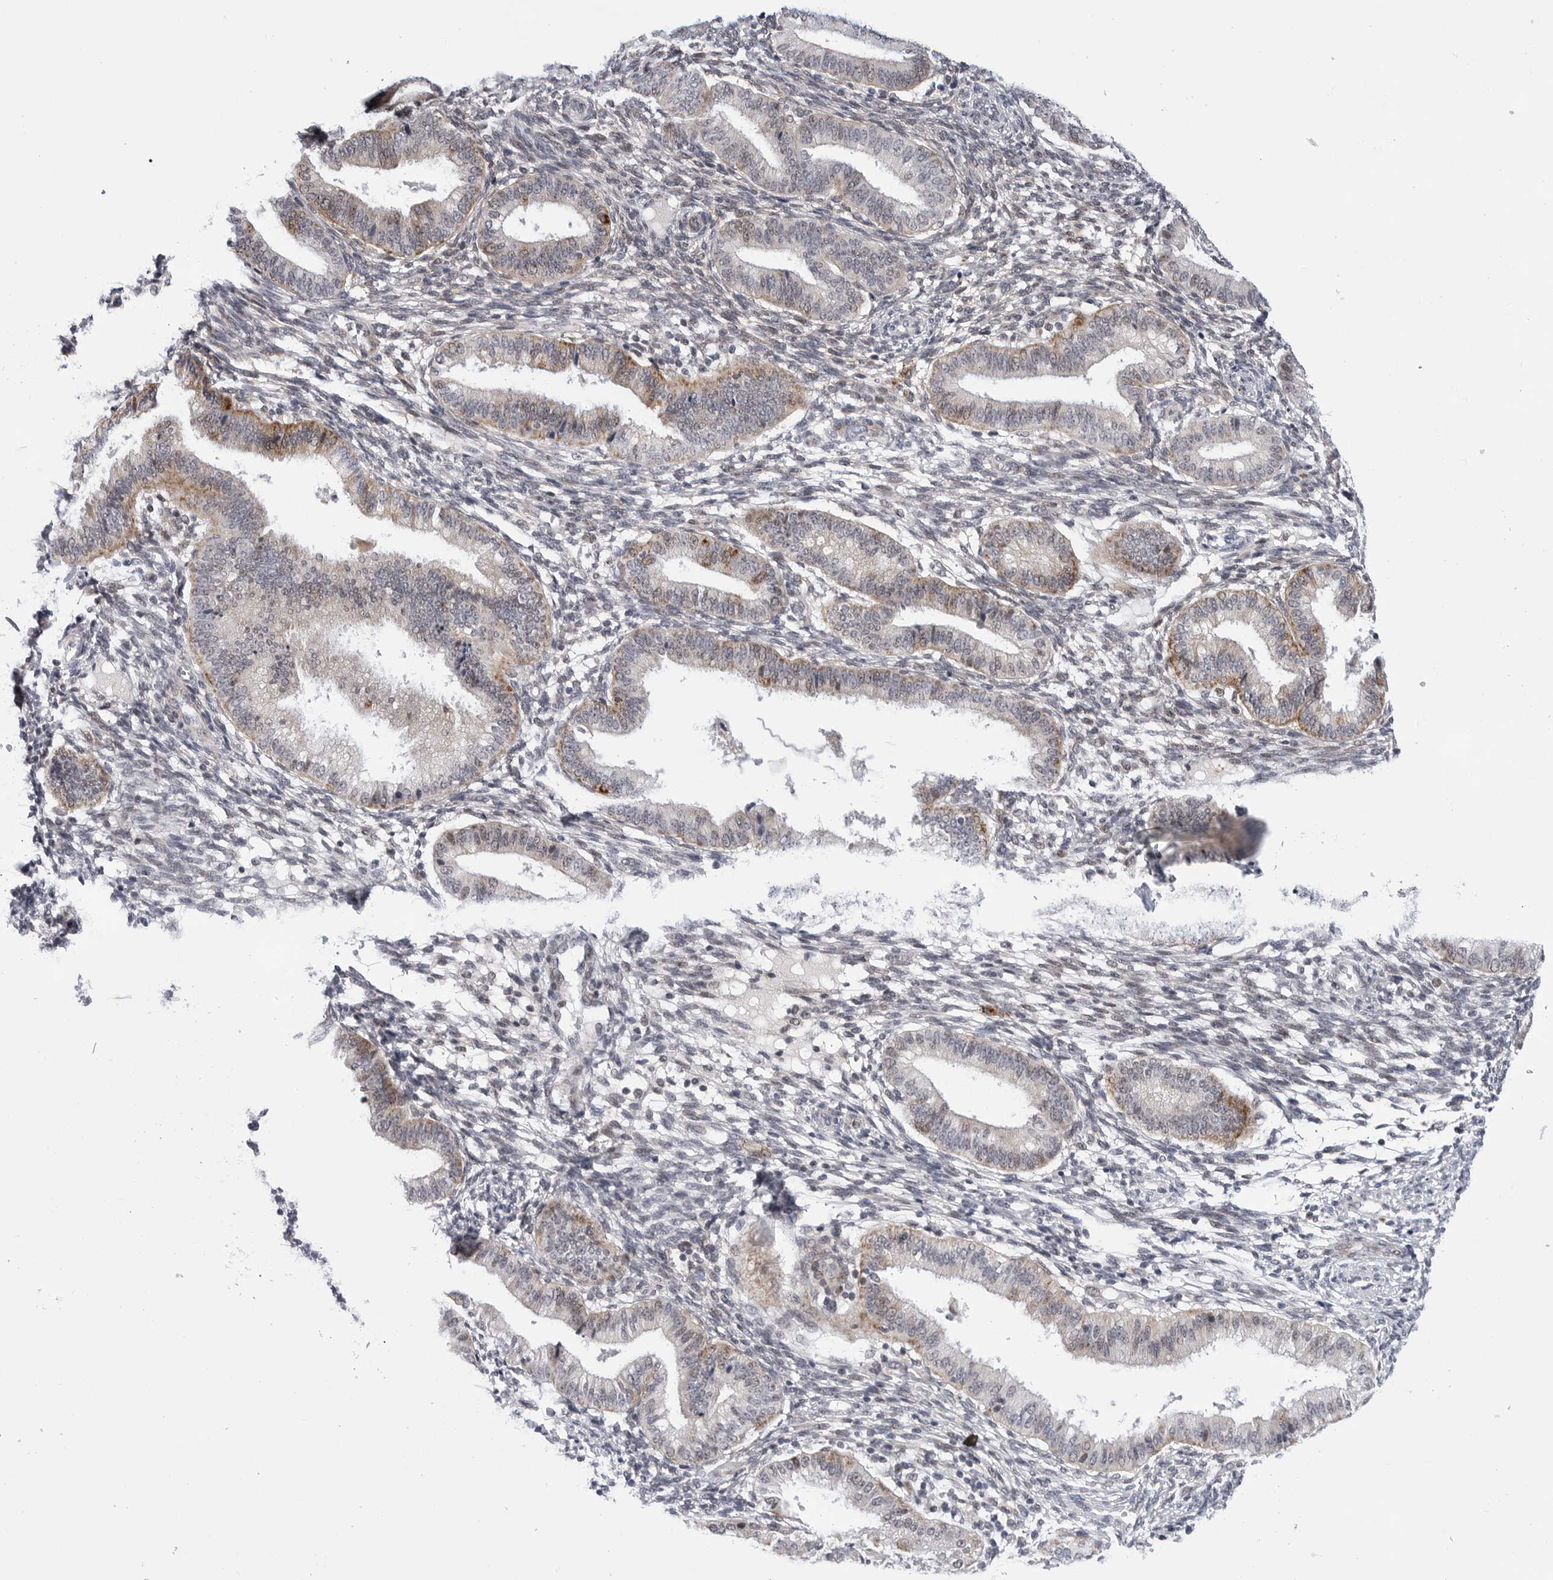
{"staining": {"intensity": "negative", "quantity": "none", "location": "none"}, "tissue": "endometrium", "cell_type": "Cells in endometrial stroma", "image_type": "normal", "snomed": [{"axis": "morphology", "description": "Normal tissue, NOS"}, {"axis": "topography", "description": "Endometrium"}], "caption": "Immunohistochemistry image of normal endometrium: endometrium stained with DAB (3,3'-diaminobenzidine) shows no significant protein expression in cells in endometrial stroma.", "gene": "CDK20", "patient": {"sex": "female", "age": 39}}